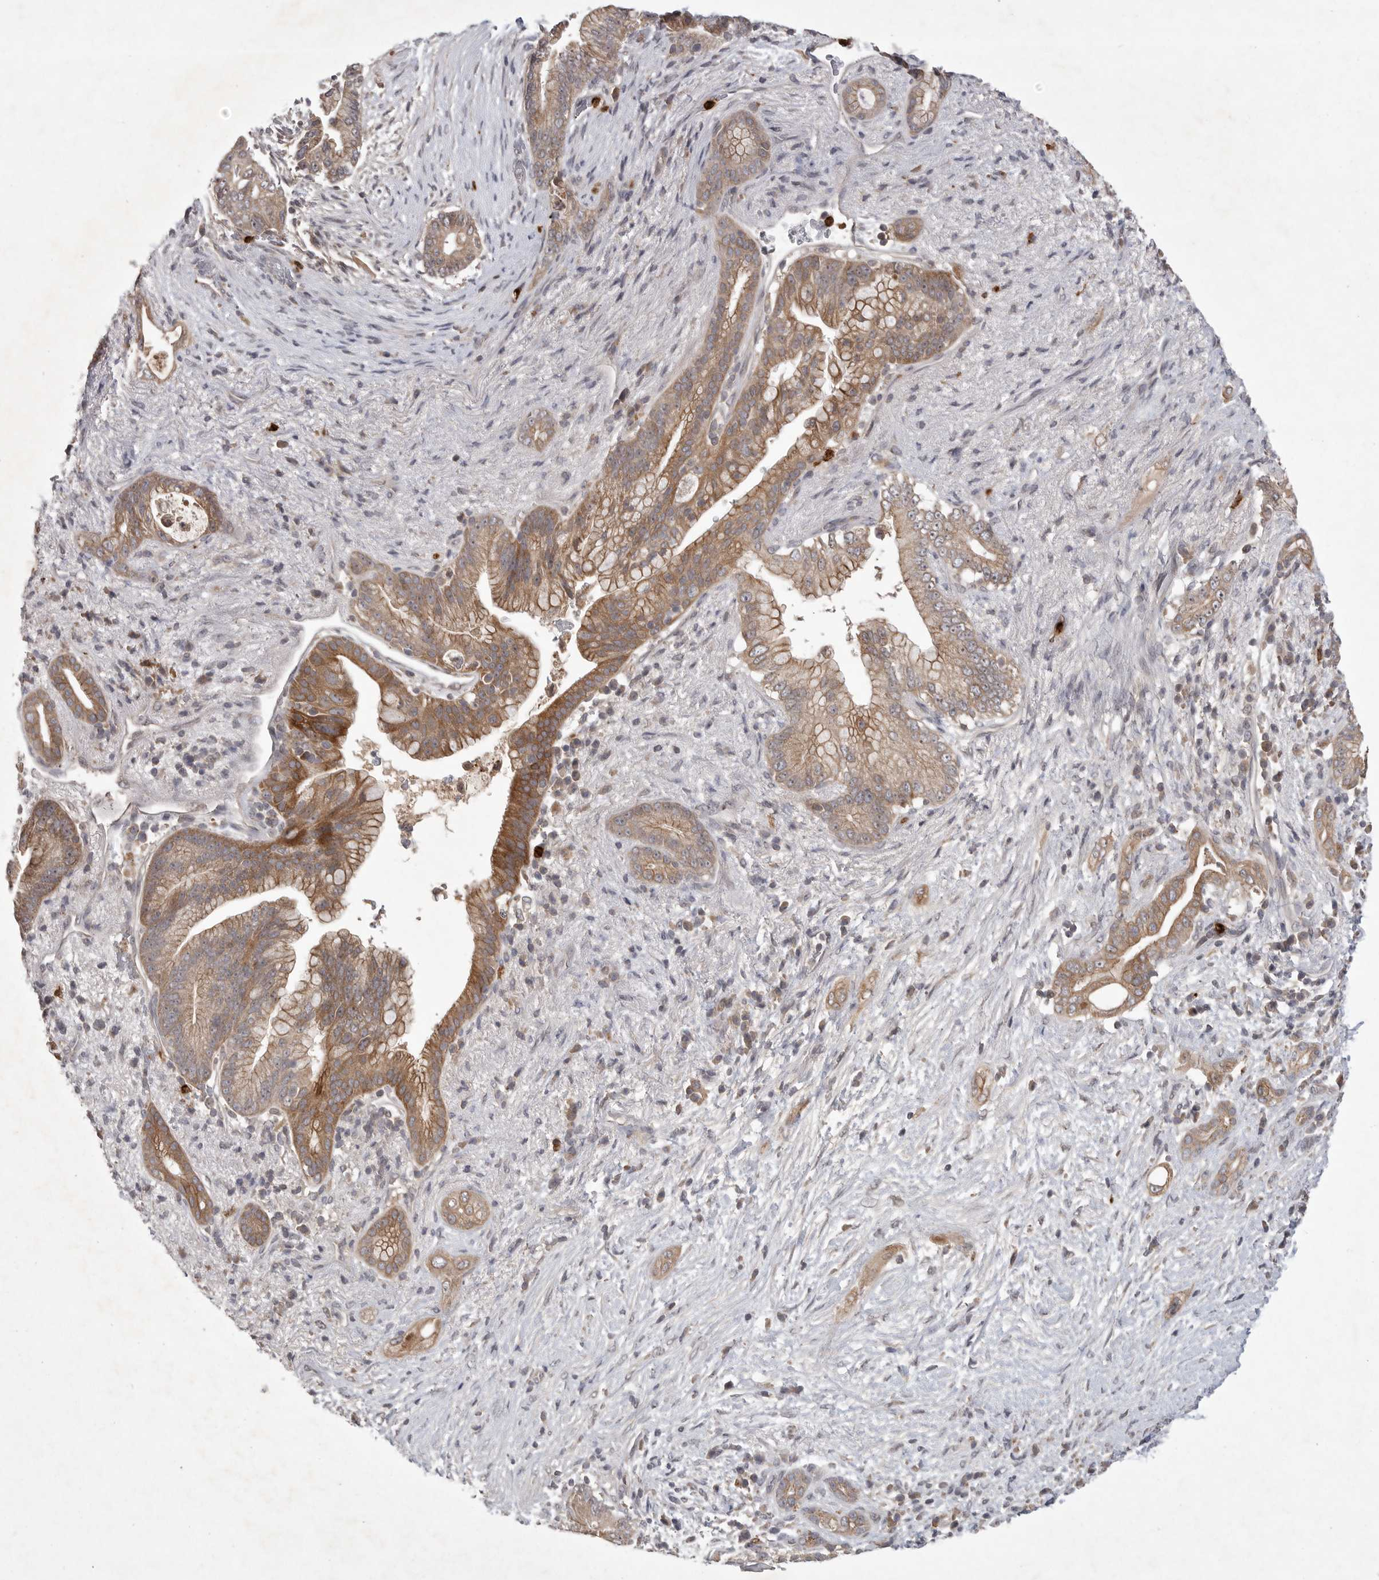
{"staining": {"intensity": "moderate", "quantity": ">75%", "location": "cytoplasmic/membranous"}, "tissue": "pancreatic cancer", "cell_type": "Tumor cells", "image_type": "cancer", "snomed": [{"axis": "morphology", "description": "Adenocarcinoma, NOS"}, {"axis": "topography", "description": "Pancreas"}], "caption": "Tumor cells demonstrate medium levels of moderate cytoplasmic/membranous positivity in about >75% of cells in pancreatic cancer (adenocarcinoma).", "gene": "UBE3D", "patient": {"sex": "male", "age": 53}}